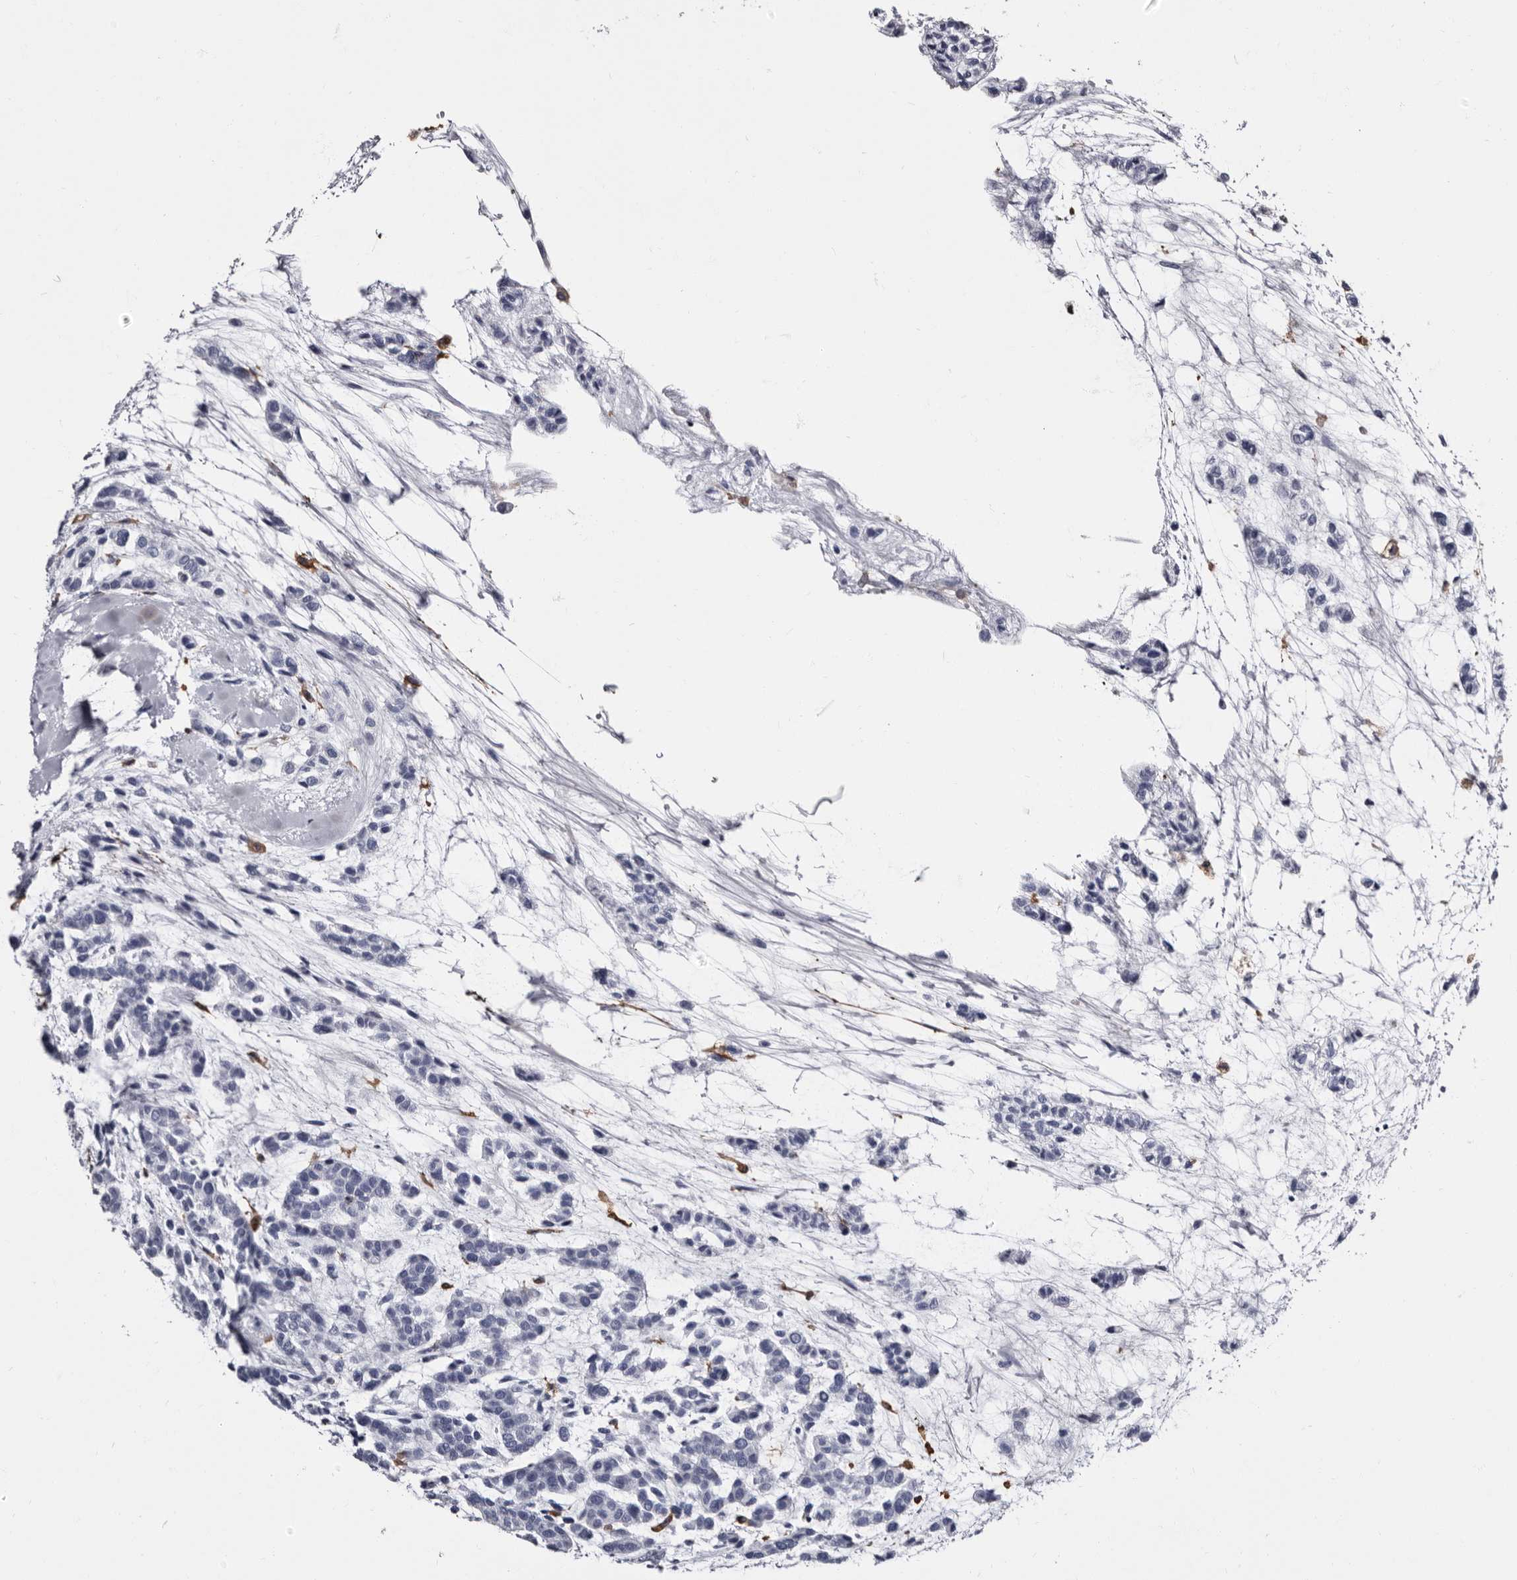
{"staining": {"intensity": "negative", "quantity": "none", "location": "none"}, "tissue": "head and neck cancer", "cell_type": "Tumor cells", "image_type": "cancer", "snomed": [{"axis": "morphology", "description": "Adenocarcinoma, NOS"}, {"axis": "morphology", "description": "Adenoma, NOS"}, {"axis": "topography", "description": "Head-Neck"}], "caption": "An immunohistochemistry (IHC) micrograph of head and neck adenoma is shown. There is no staining in tumor cells of head and neck adenoma.", "gene": "EPB41L3", "patient": {"sex": "female", "age": 55}}